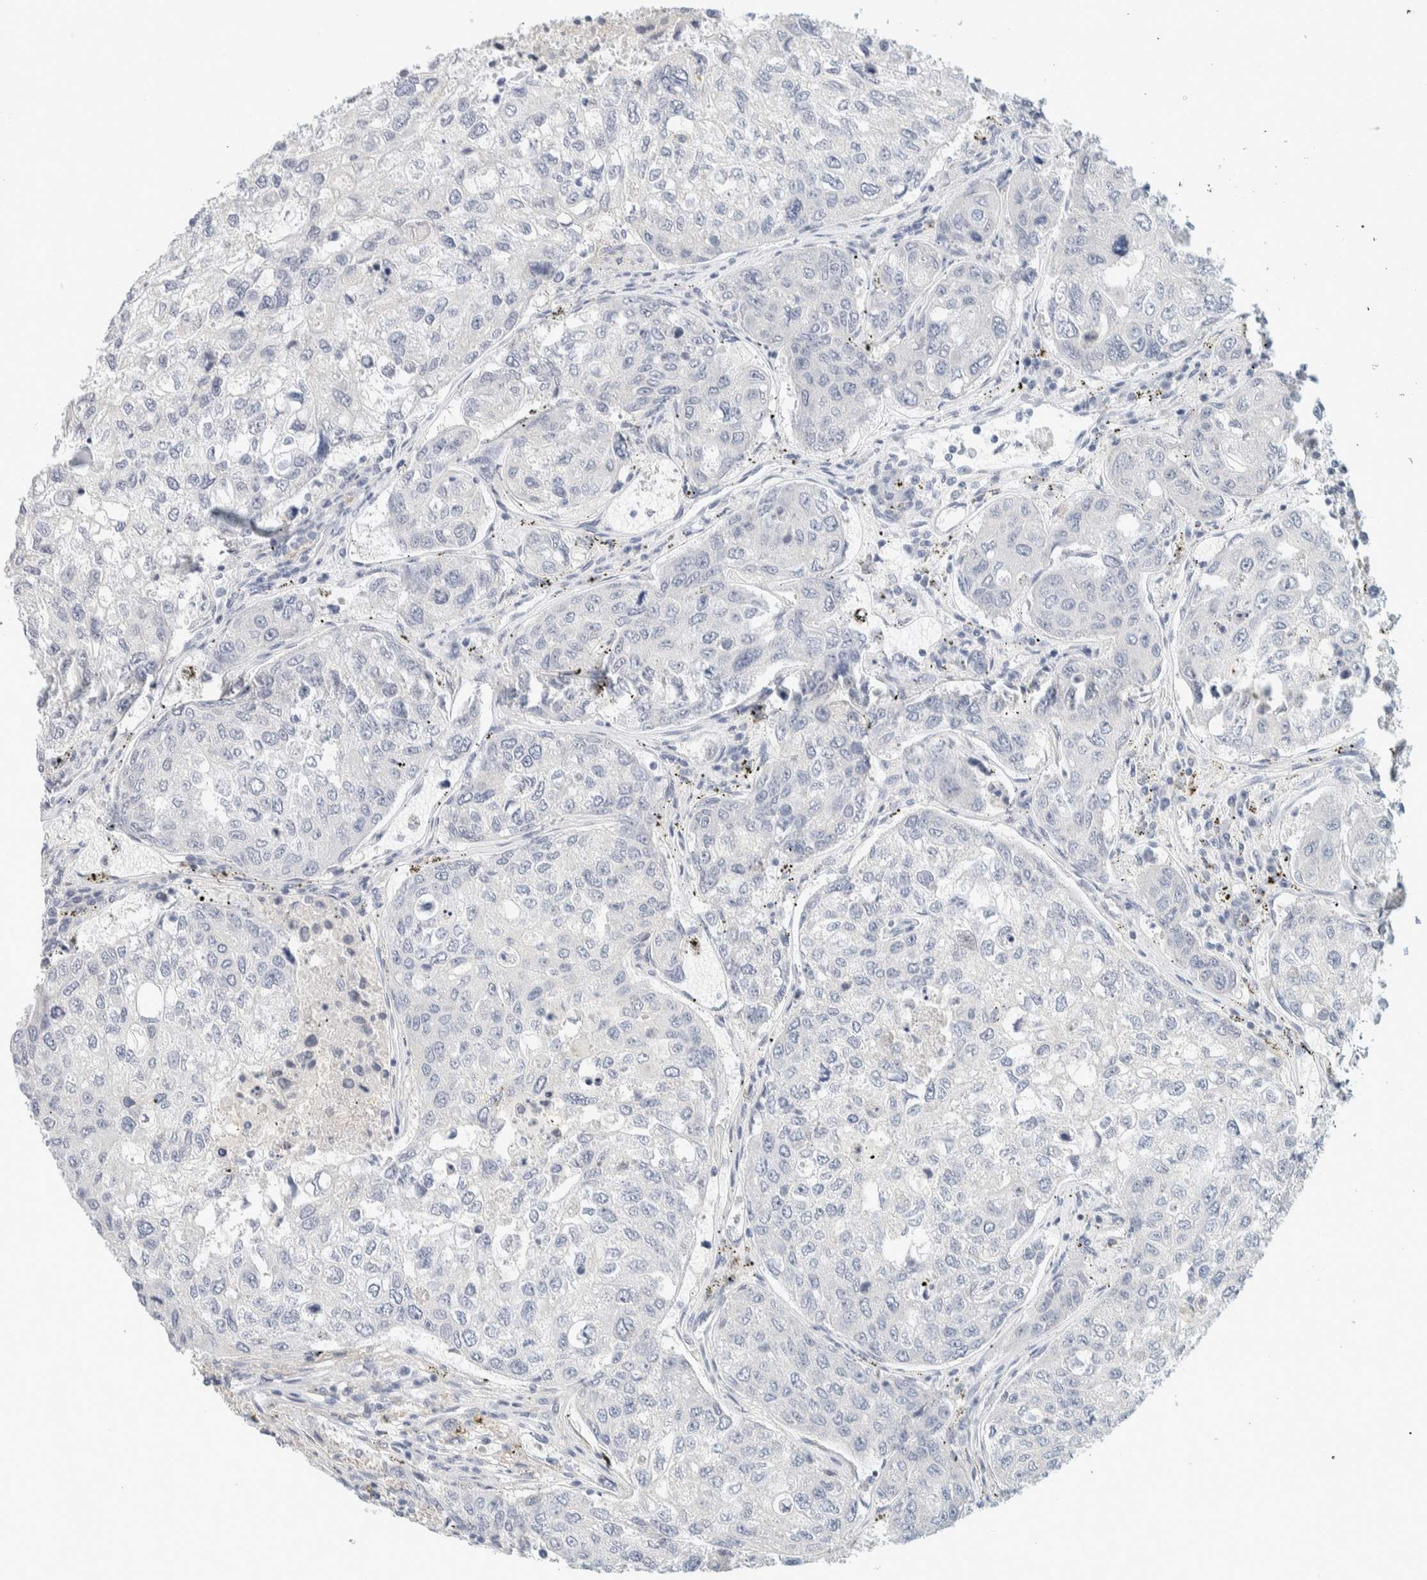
{"staining": {"intensity": "negative", "quantity": "none", "location": "none"}, "tissue": "urothelial cancer", "cell_type": "Tumor cells", "image_type": "cancer", "snomed": [{"axis": "morphology", "description": "Urothelial carcinoma, High grade"}, {"axis": "topography", "description": "Lymph node"}, {"axis": "topography", "description": "Urinary bladder"}], "caption": "Tumor cells are negative for brown protein staining in high-grade urothelial carcinoma.", "gene": "ALOX12B", "patient": {"sex": "male", "age": 51}}